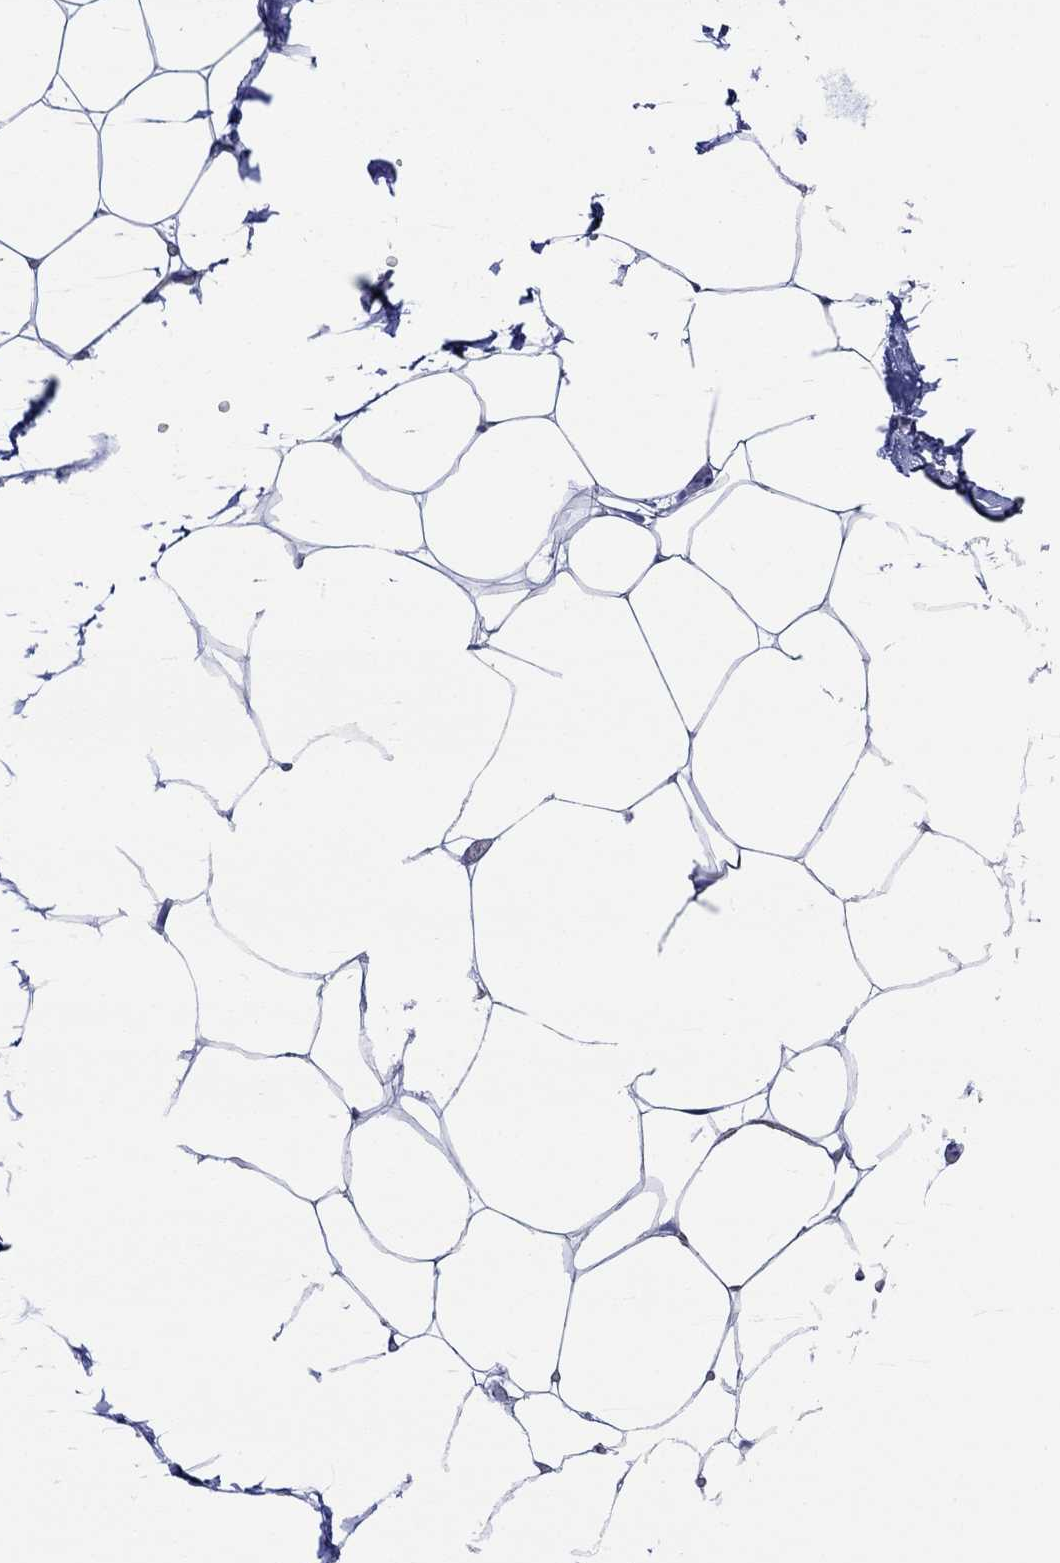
{"staining": {"intensity": "negative", "quantity": "none", "location": "none"}, "tissue": "adipose tissue", "cell_type": "Adipocytes", "image_type": "normal", "snomed": [{"axis": "morphology", "description": "Normal tissue, NOS"}, {"axis": "topography", "description": "Adipose tissue"}], "caption": "DAB (3,3'-diaminobenzidine) immunohistochemical staining of benign human adipose tissue demonstrates no significant staining in adipocytes.", "gene": "HARBI1", "patient": {"sex": "male", "age": 57}}